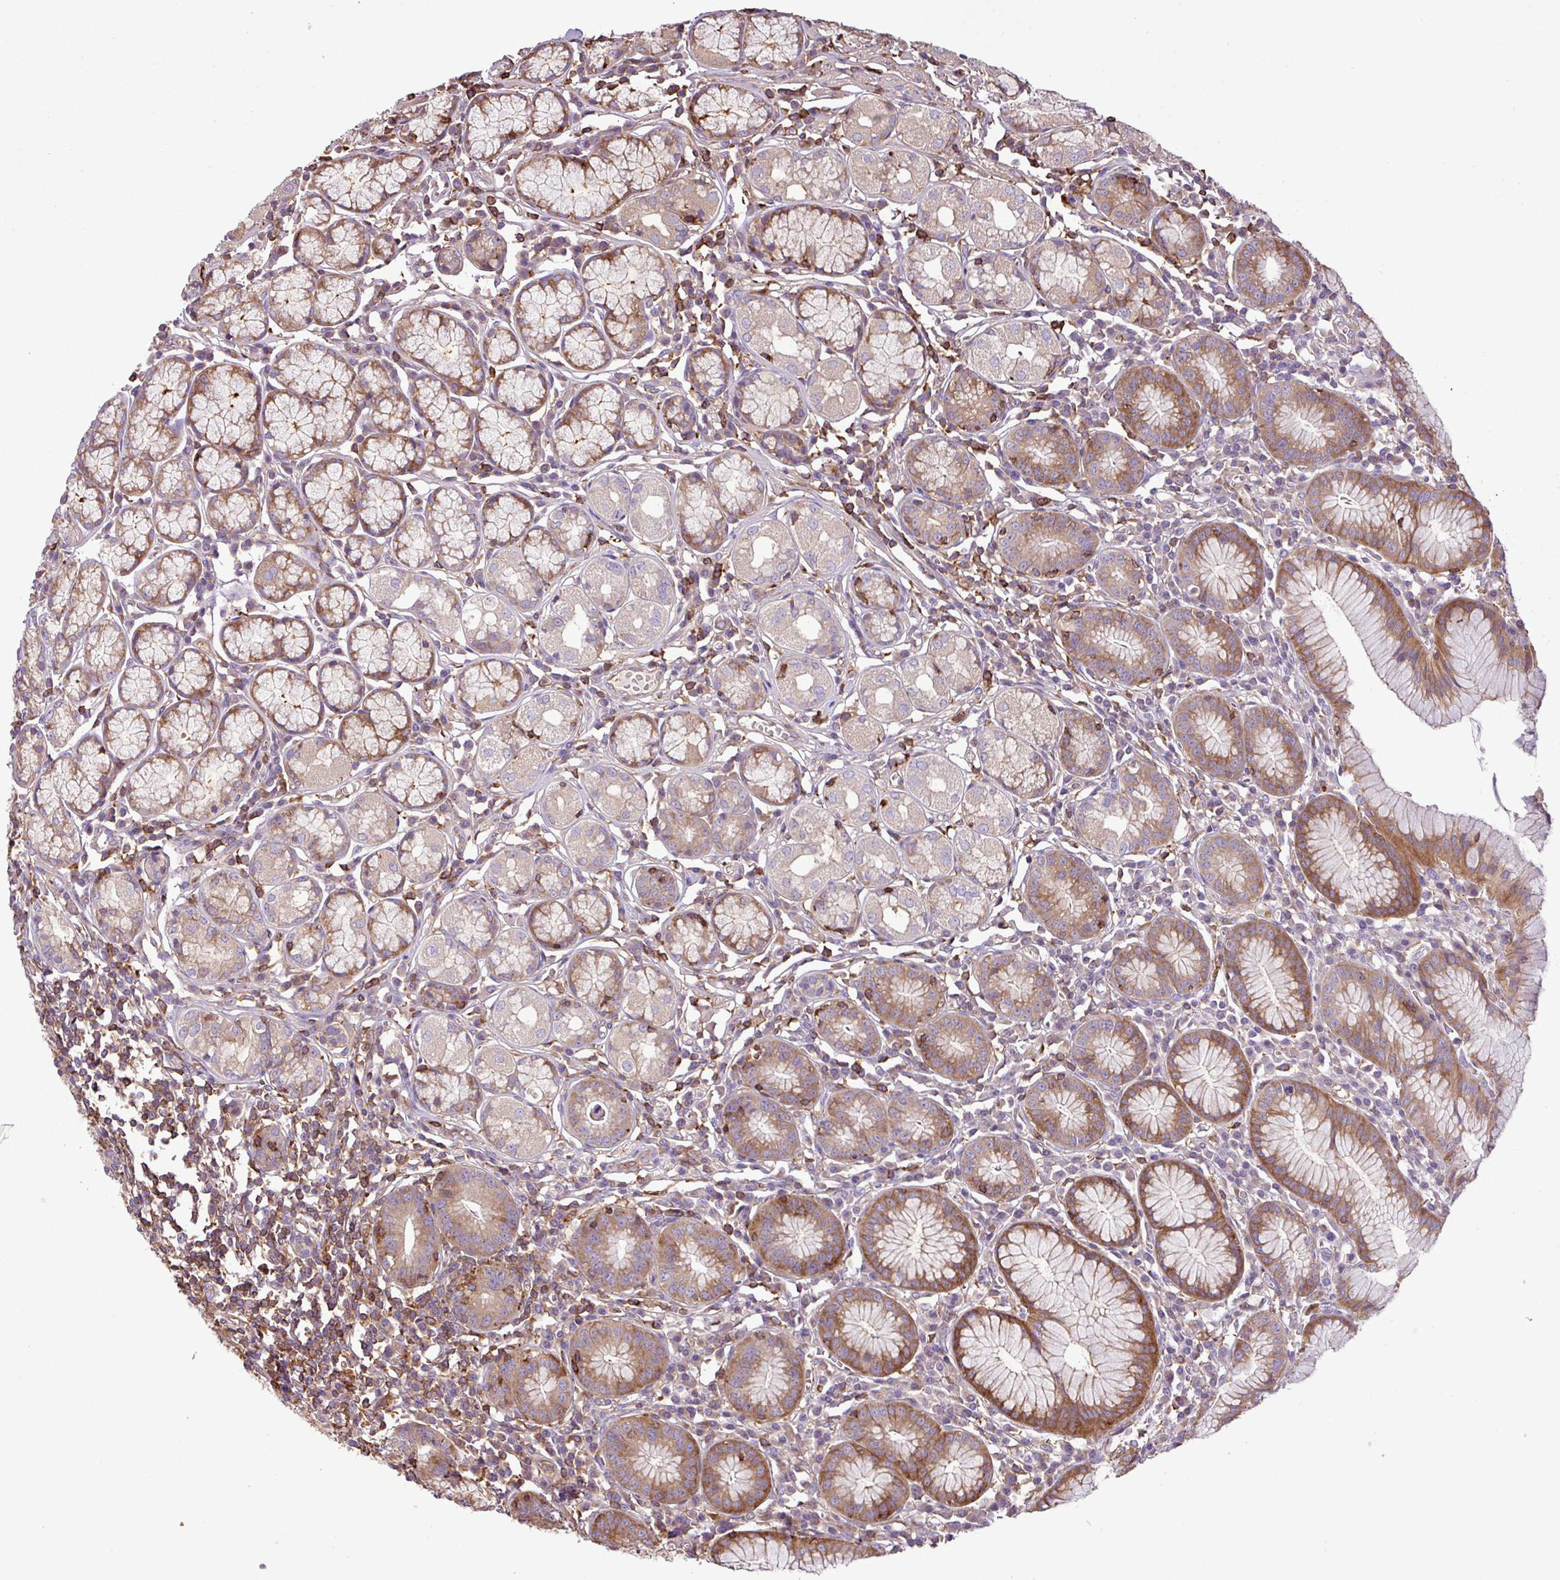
{"staining": {"intensity": "strong", "quantity": "<25%", "location": "cytoplasmic/membranous"}, "tissue": "stomach", "cell_type": "Glandular cells", "image_type": "normal", "snomed": [{"axis": "morphology", "description": "Normal tissue, NOS"}, {"axis": "topography", "description": "Stomach"}], "caption": "High-magnification brightfield microscopy of unremarkable stomach stained with DAB (3,3'-diaminobenzidine) (brown) and counterstained with hematoxylin (blue). glandular cells exhibit strong cytoplasmic/membranous positivity is seen in about<25% of cells.", "gene": "PGAP6", "patient": {"sex": "male", "age": 55}}